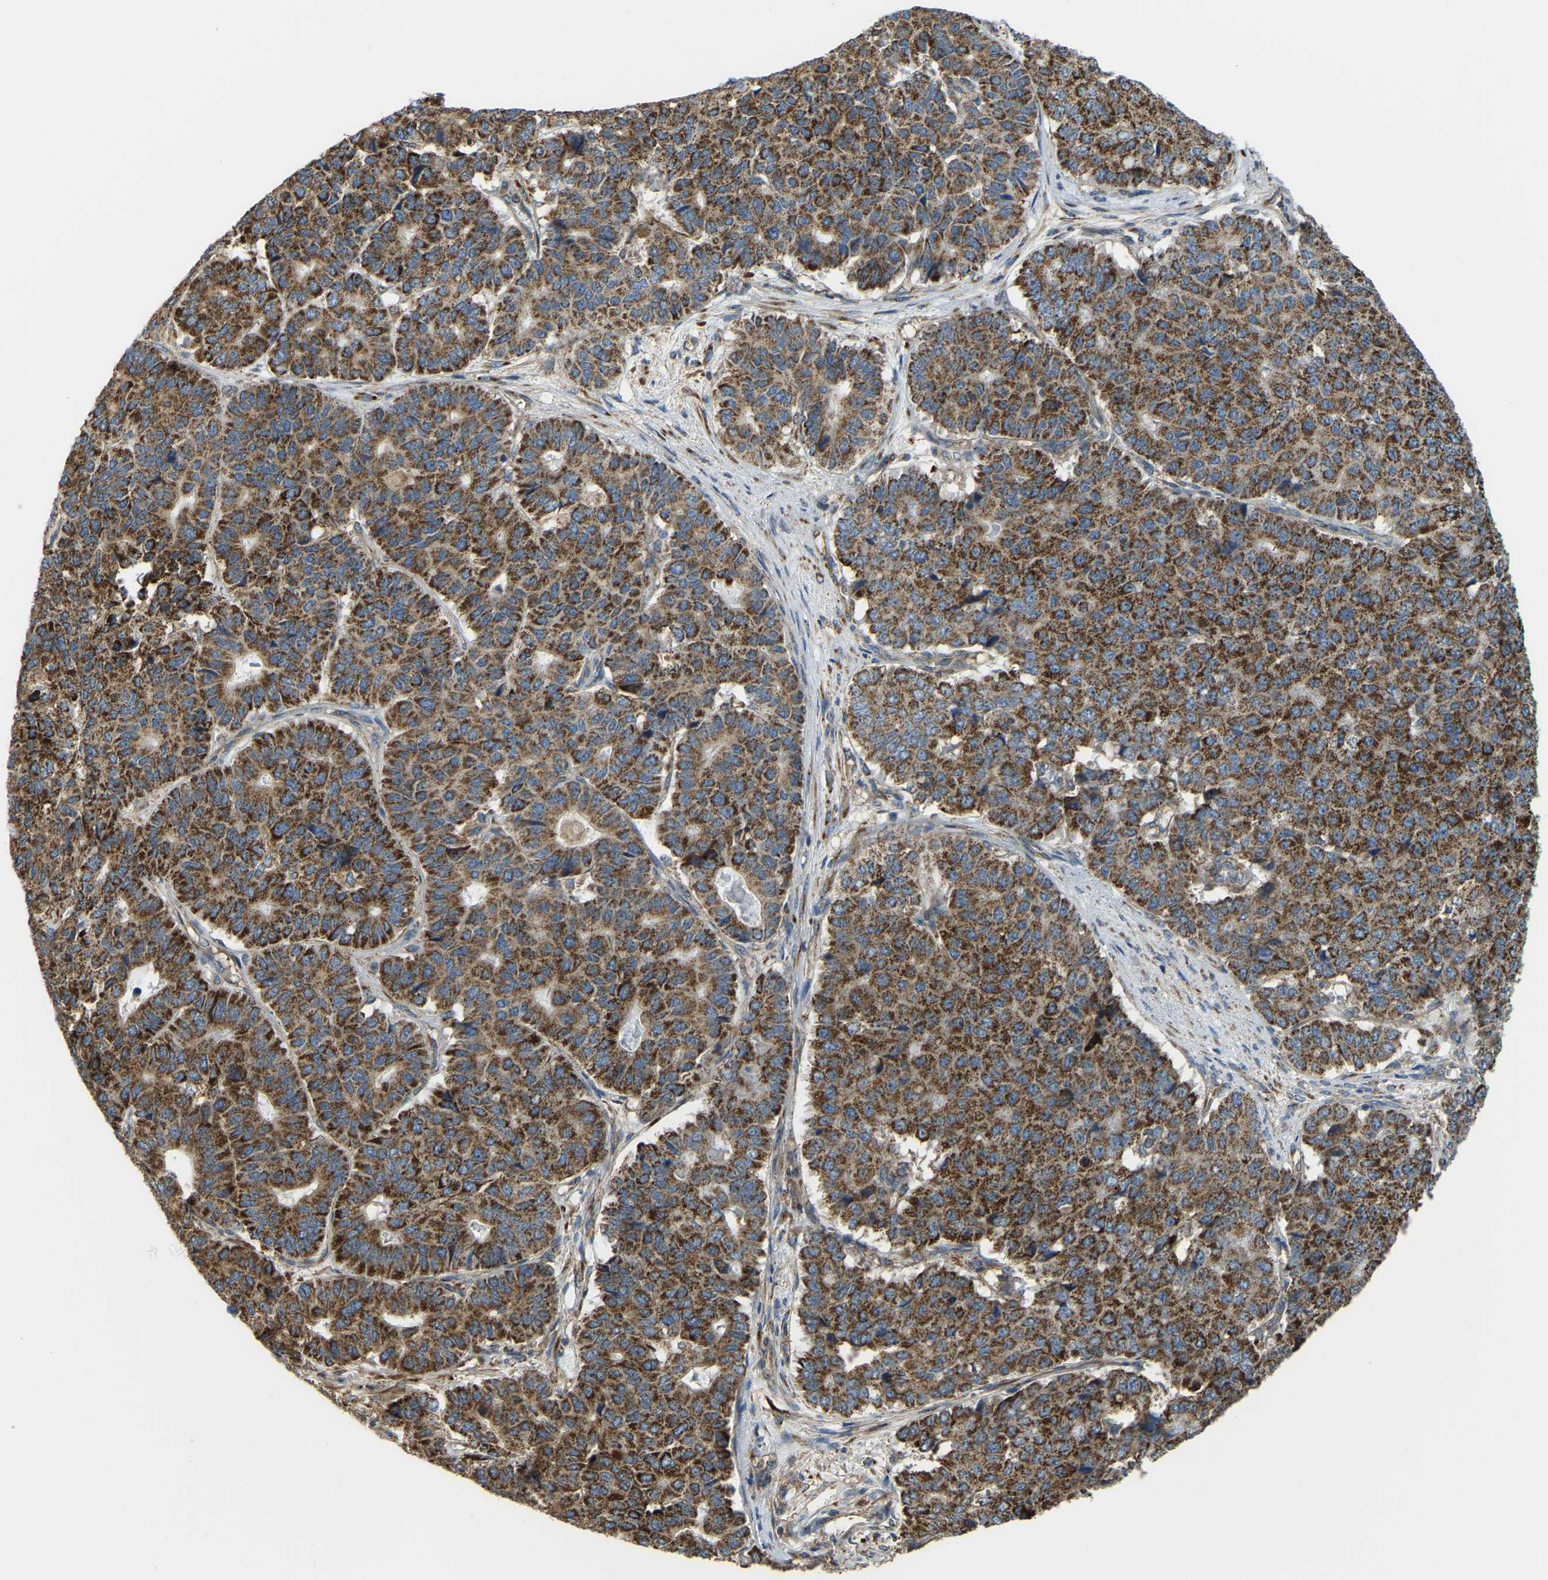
{"staining": {"intensity": "strong", "quantity": ">75%", "location": "cytoplasmic/membranous"}, "tissue": "pancreatic cancer", "cell_type": "Tumor cells", "image_type": "cancer", "snomed": [{"axis": "morphology", "description": "Adenocarcinoma, NOS"}, {"axis": "topography", "description": "Pancreas"}], "caption": "IHC (DAB (3,3'-diaminobenzidine)) staining of human pancreatic adenocarcinoma displays strong cytoplasmic/membranous protein expression in approximately >75% of tumor cells.", "gene": "PSMD7", "patient": {"sex": "male", "age": 50}}